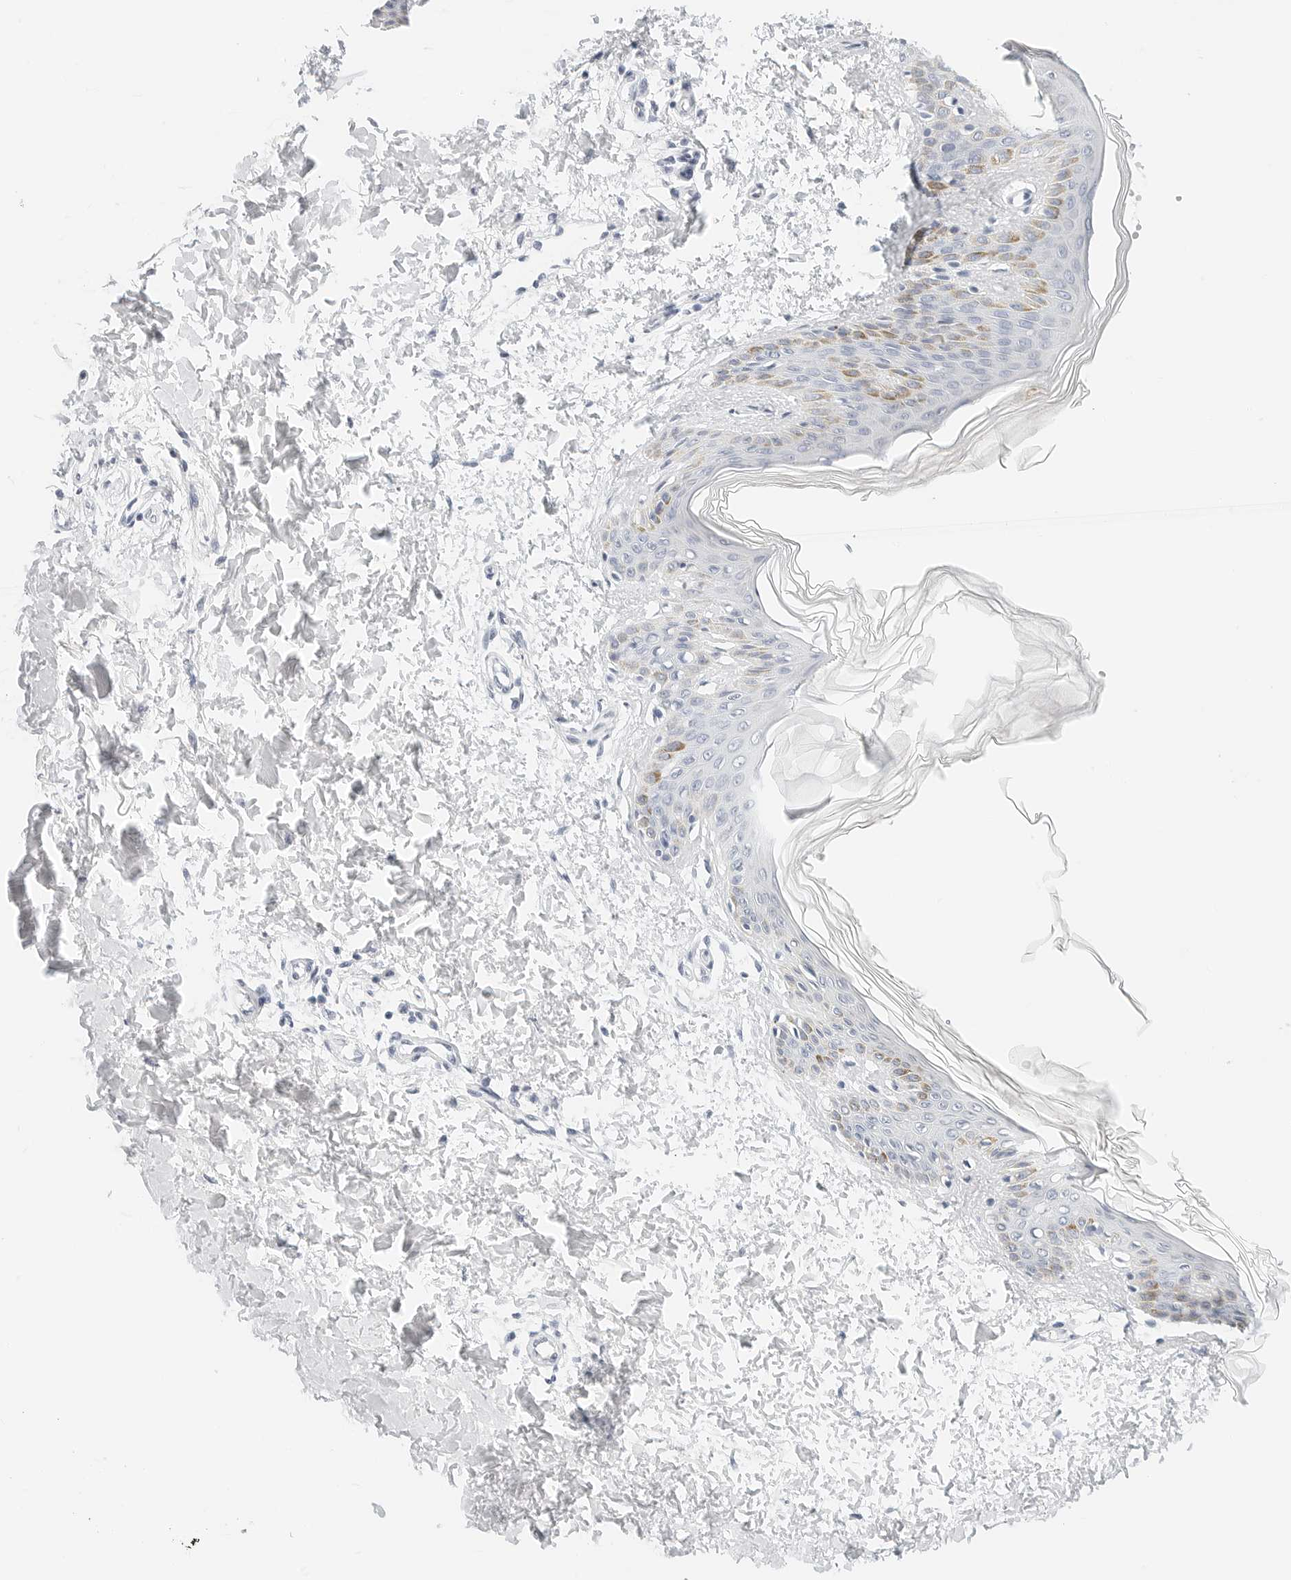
{"staining": {"intensity": "negative", "quantity": "none", "location": "none"}, "tissue": "skin", "cell_type": "Fibroblasts", "image_type": "normal", "snomed": [{"axis": "morphology", "description": "Normal tissue, NOS"}, {"axis": "morphology", "description": "Neoplasm, benign, NOS"}, {"axis": "topography", "description": "Skin"}, {"axis": "topography", "description": "Soft tissue"}], "caption": "Immunohistochemistry (IHC) of unremarkable skin shows no expression in fibroblasts. (Brightfield microscopy of DAB immunohistochemistry (IHC) at high magnification).", "gene": "CD22", "patient": {"sex": "male", "age": 26}}